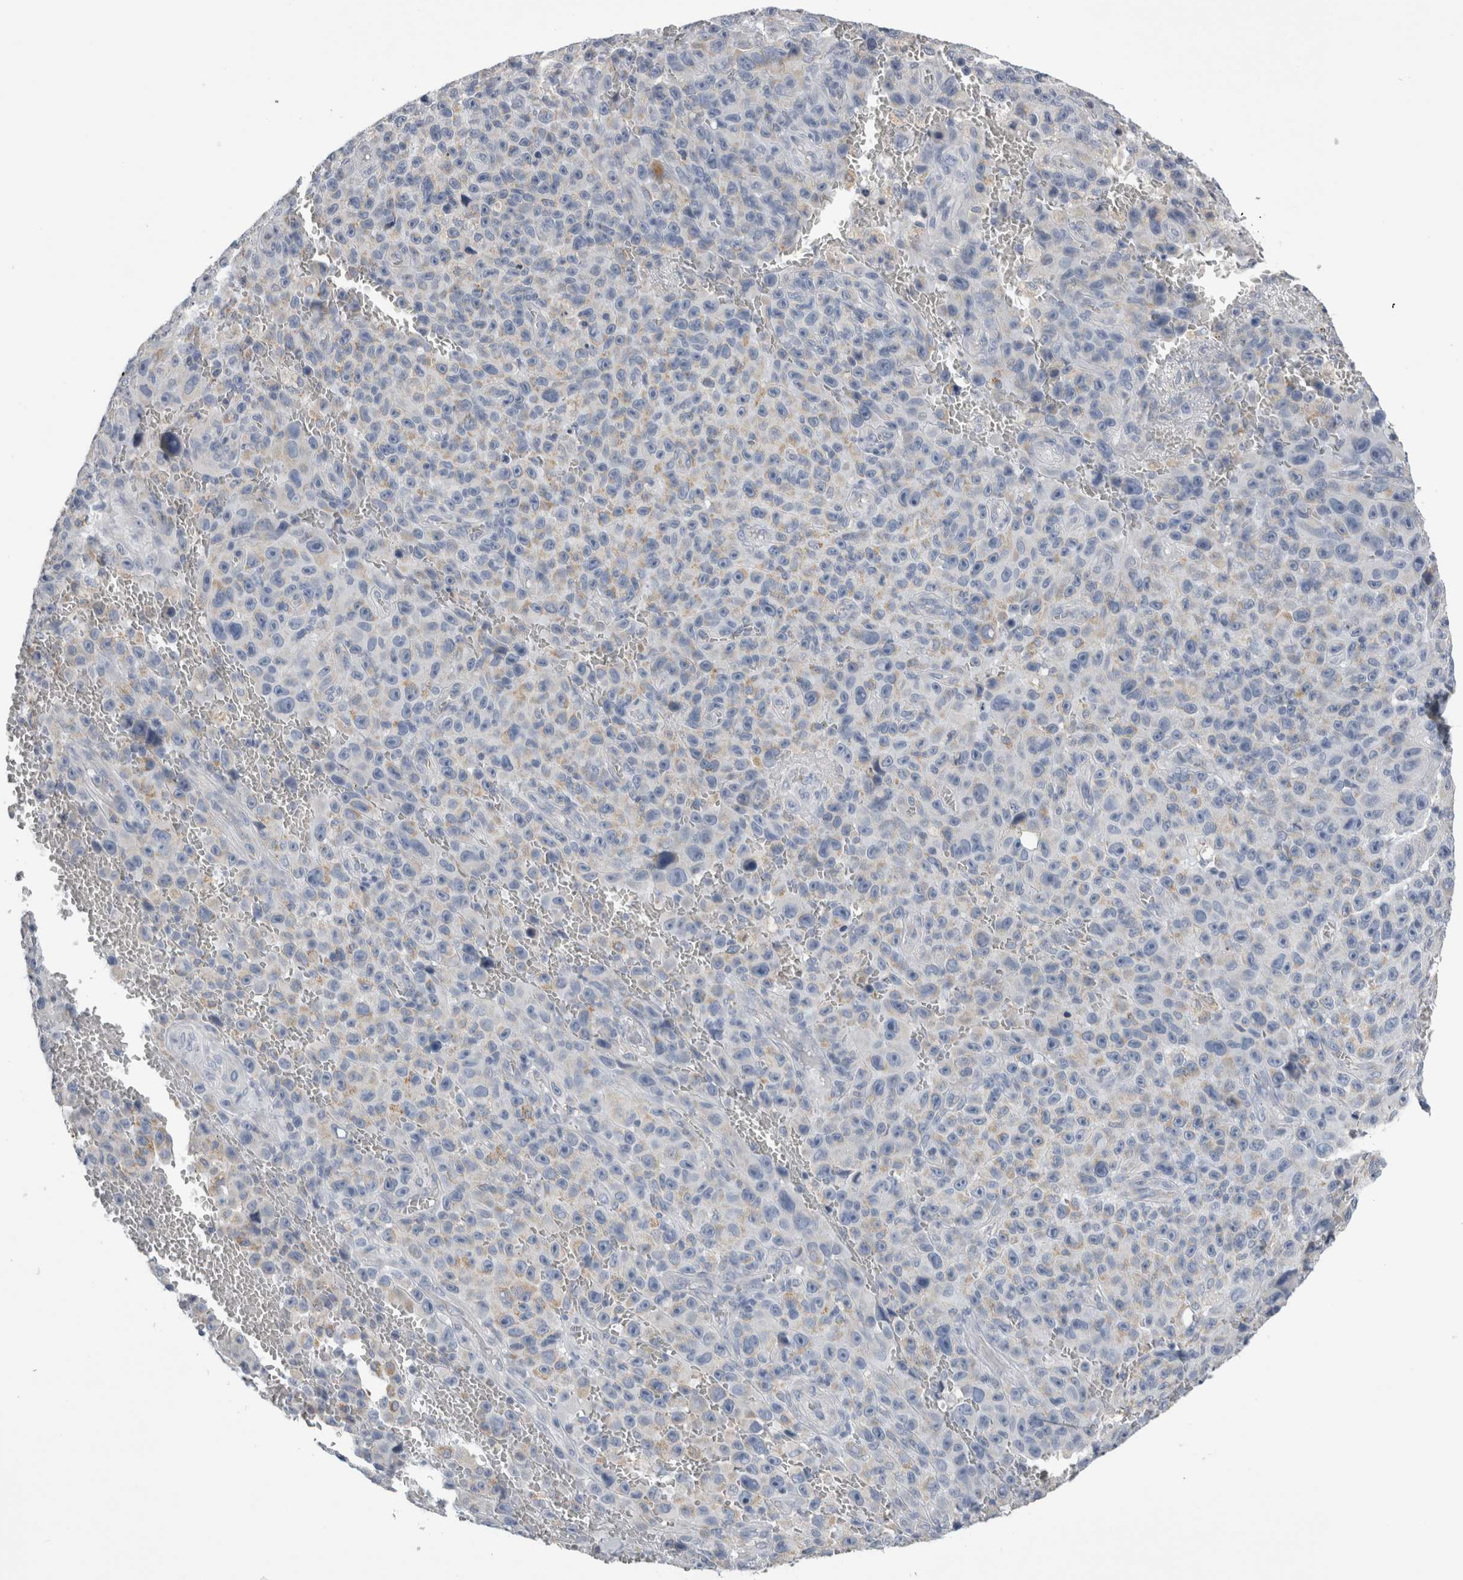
{"staining": {"intensity": "weak", "quantity": "<25%", "location": "cytoplasmic/membranous"}, "tissue": "melanoma", "cell_type": "Tumor cells", "image_type": "cancer", "snomed": [{"axis": "morphology", "description": "Malignant melanoma, NOS"}, {"axis": "topography", "description": "Skin"}], "caption": "High magnification brightfield microscopy of melanoma stained with DAB (3,3'-diaminobenzidine) (brown) and counterstained with hematoxylin (blue): tumor cells show no significant positivity. Nuclei are stained in blue.", "gene": "DHRS4", "patient": {"sex": "female", "age": 82}}